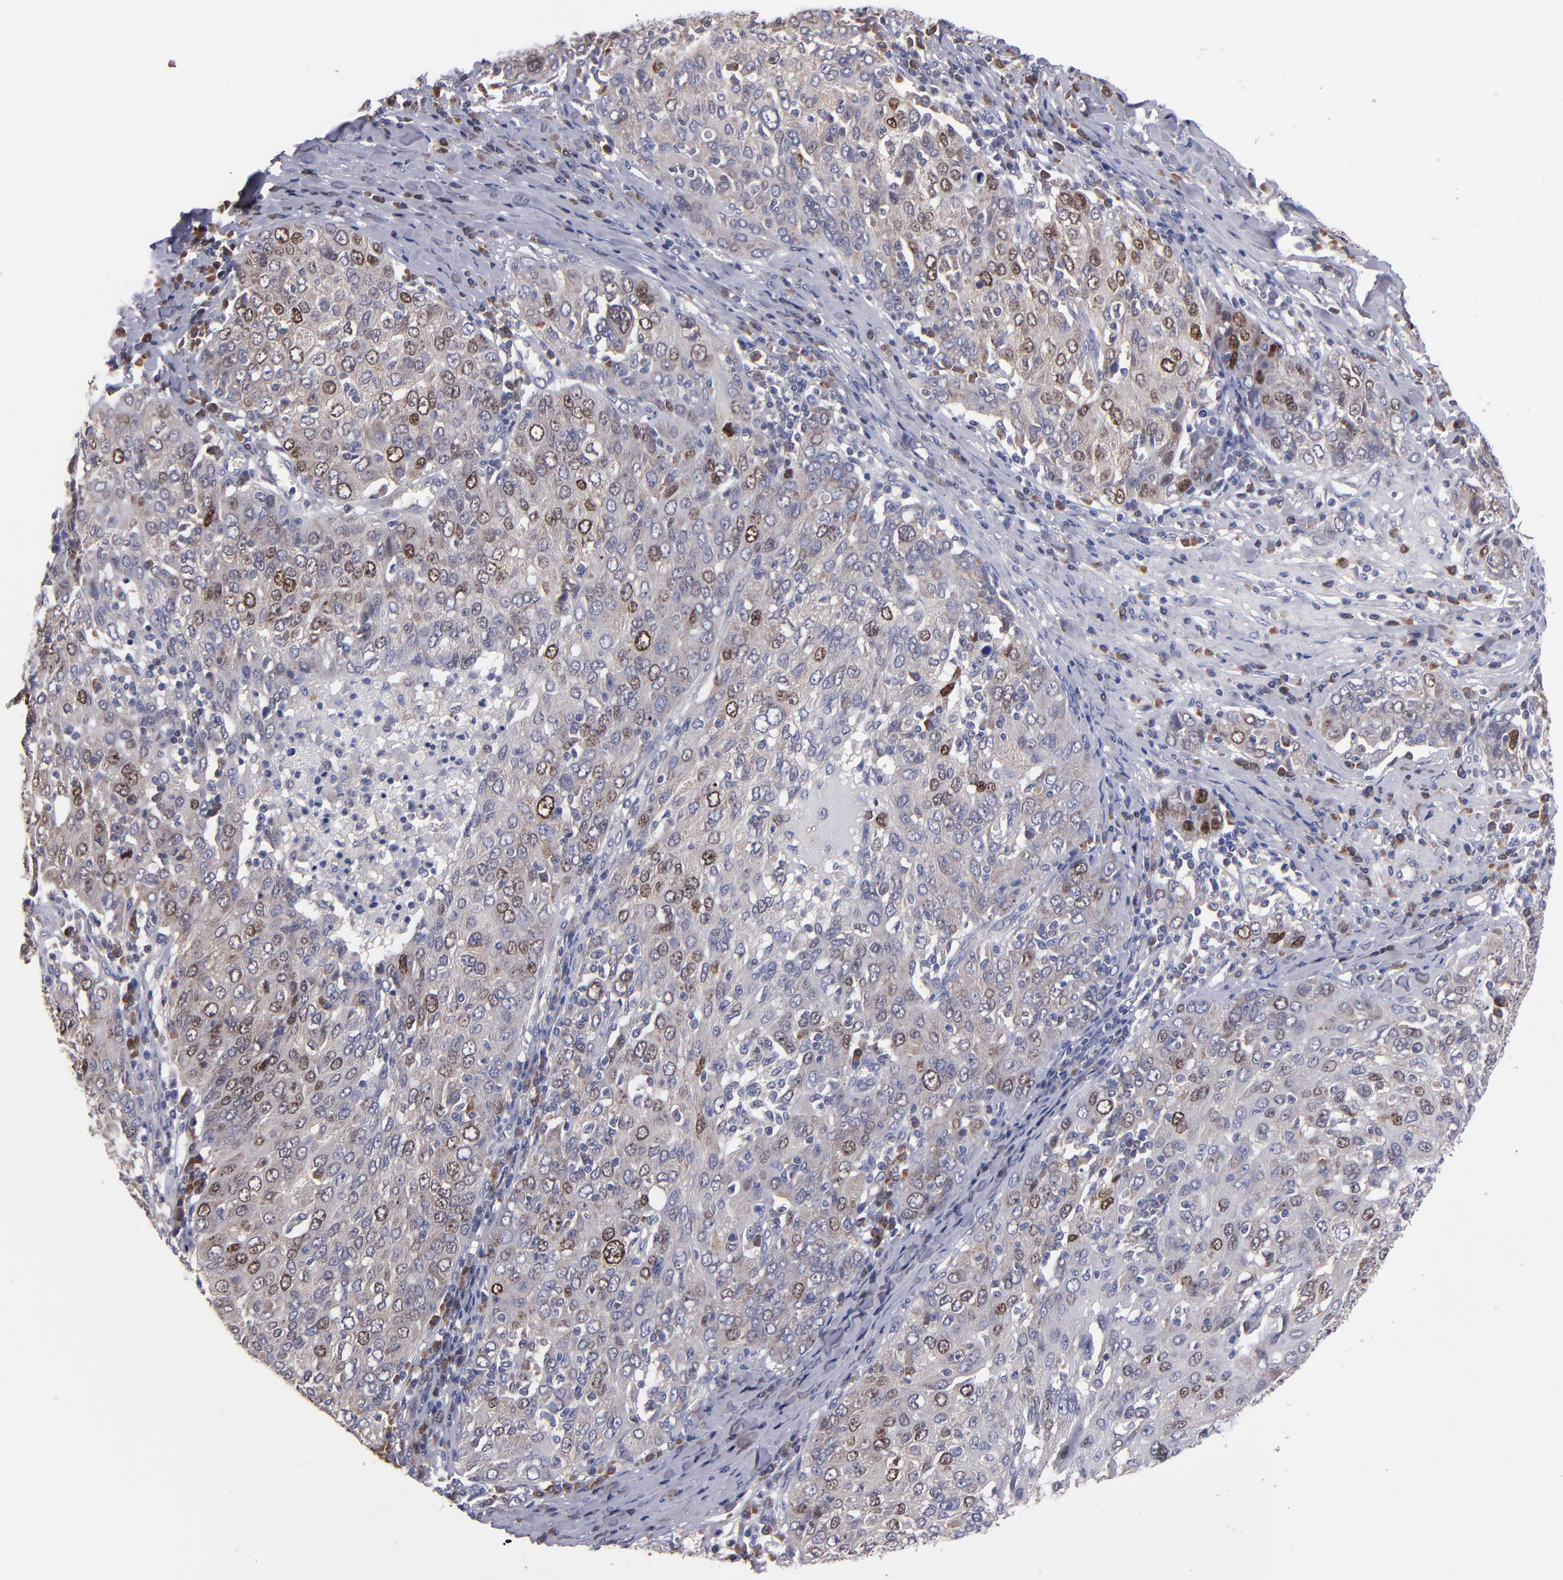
{"staining": {"intensity": "weak", "quantity": ">75%", "location": "cytoplasmic/membranous"}, "tissue": "ovarian cancer", "cell_type": "Tumor cells", "image_type": "cancer", "snomed": [{"axis": "morphology", "description": "Carcinoma, endometroid"}, {"axis": "topography", "description": "Ovary"}], "caption": "Tumor cells display low levels of weak cytoplasmic/membranous positivity in about >75% of cells in human endometroid carcinoma (ovarian).", "gene": "EIF3L", "patient": {"sex": "female", "age": 50}}